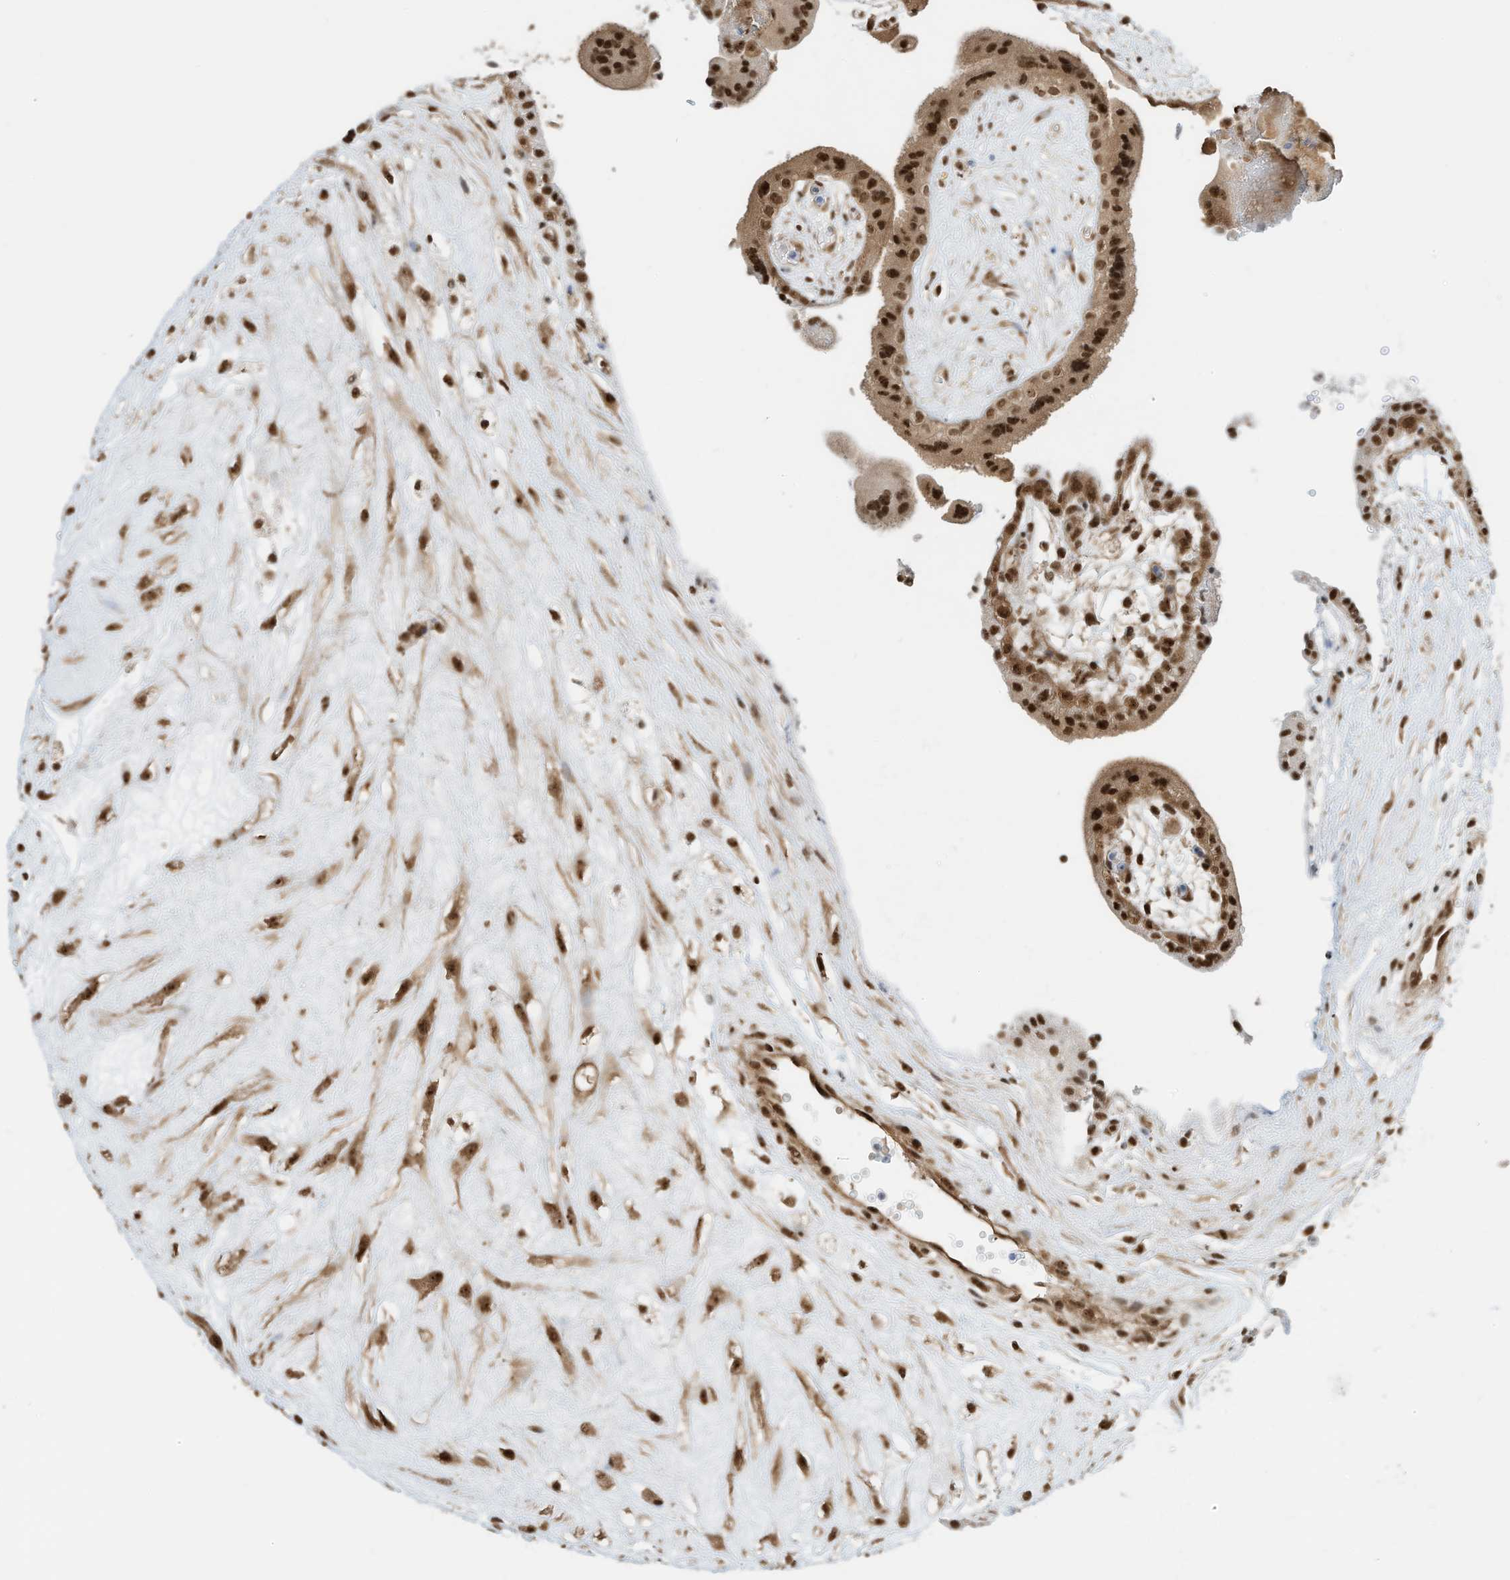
{"staining": {"intensity": "strong", "quantity": ">75%", "location": "cytoplasmic/membranous,nuclear"}, "tissue": "placenta", "cell_type": "Trophoblastic cells", "image_type": "normal", "snomed": [{"axis": "morphology", "description": "Normal tissue, NOS"}, {"axis": "topography", "description": "Placenta"}], "caption": "A photomicrograph of human placenta stained for a protein reveals strong cytoplasmic/membranous,nuclear brown staining in trophoblastic cells.", "gene": "ZNF195", "patient": {"sex": "female", "age": 18}}